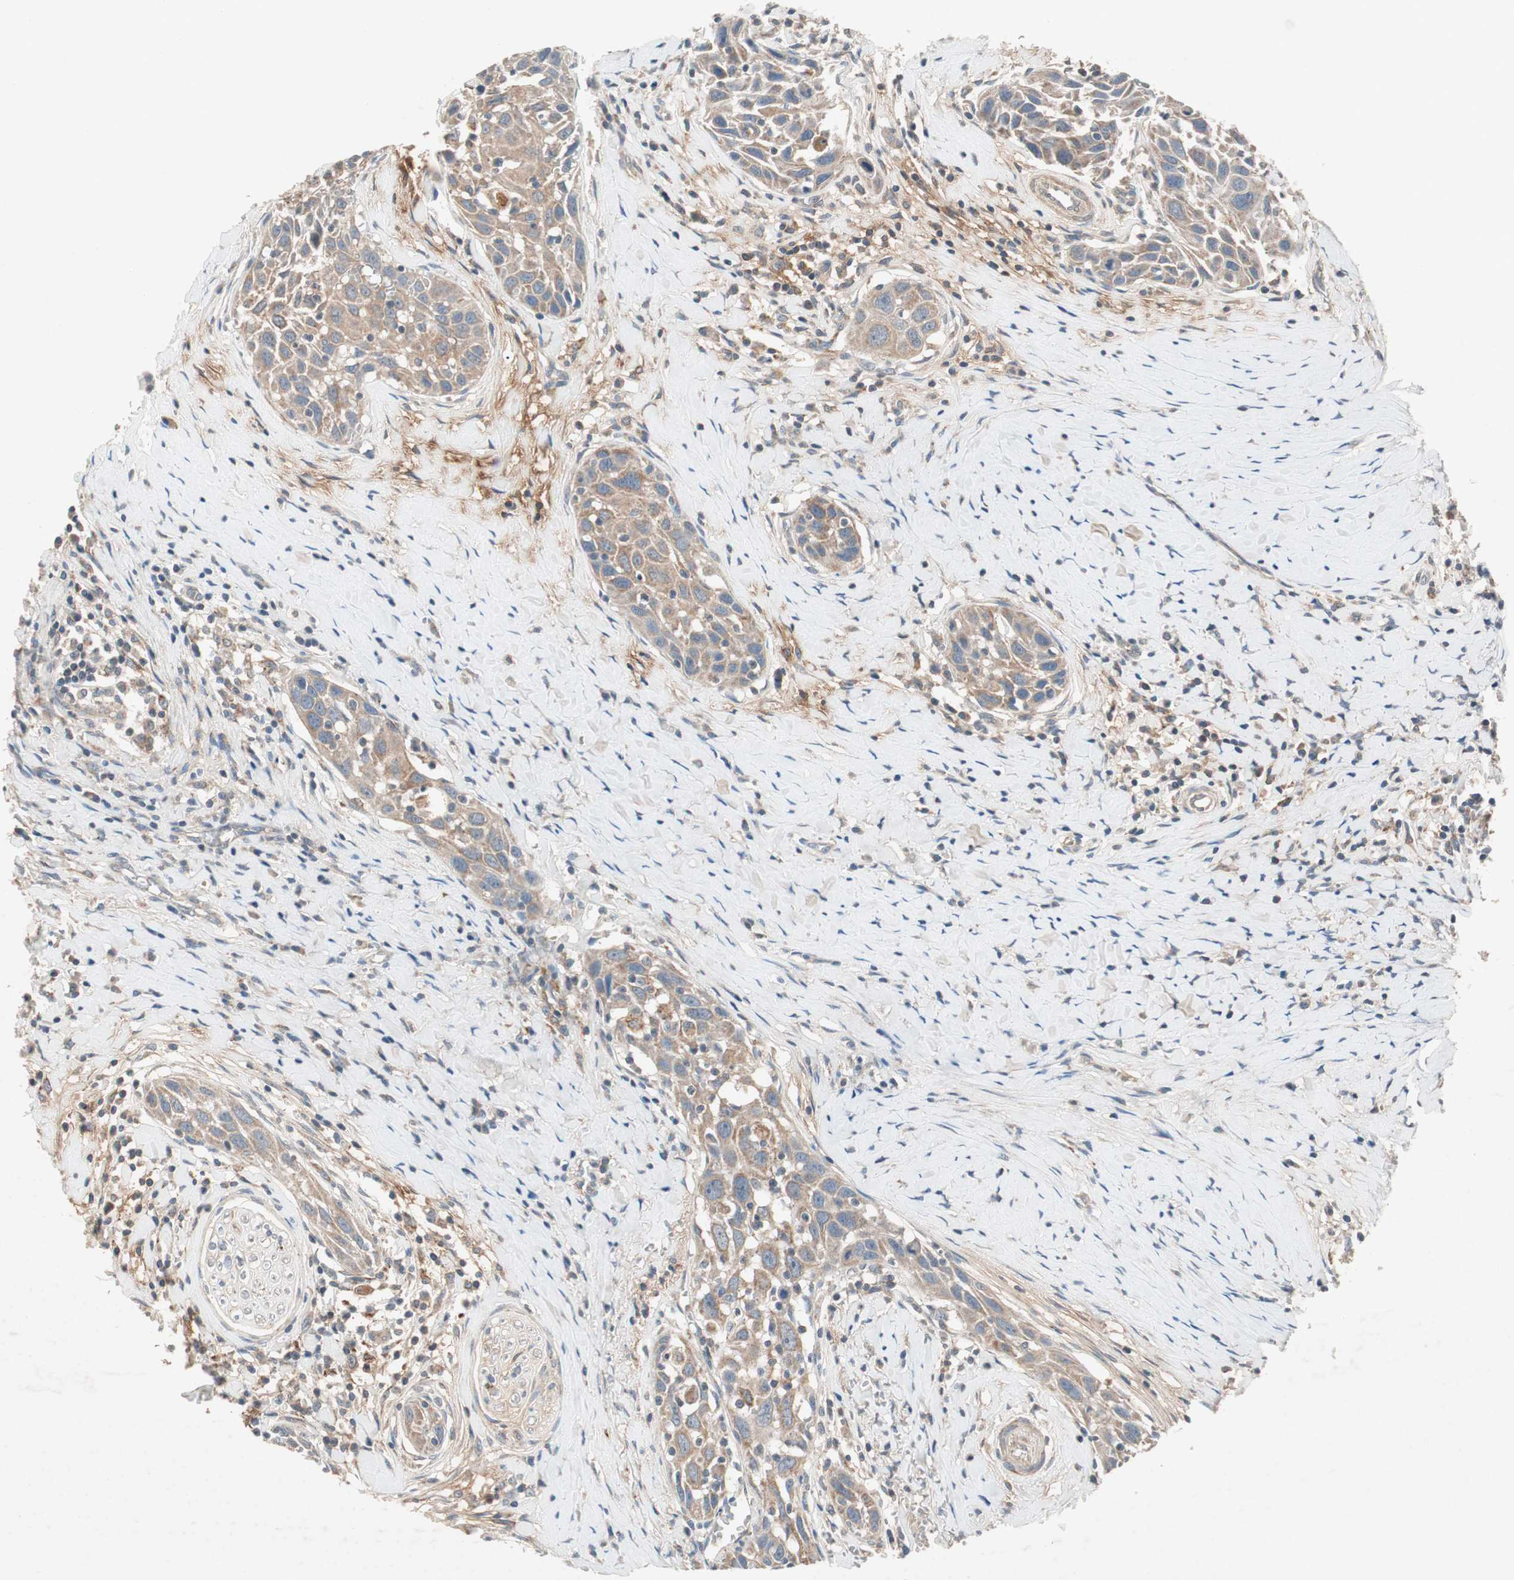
{"staining": {"intensity": "weak", "quantity": ">75%", "location": "cytoplasmic/membranous"}, "tissue": "head and neck cancer", "cell_type": "Tumor cells", "image_type": "cancer", "snomed": [{"axis": "morphology", "description": "Normal tissue, NOS"}, {"axis": "morphology", "description": "Squamous cell carcinoma, NOS"}, {"axis": "topography", "description": "Oral tissue"}, {"axis": "topography", "description": "Head-Neck"}], "caption": "Tumor cells demonstrate weak cytoplasmic/membranous expression in approximately >75% of cells in squamous cell carcinoma (head and neck).", "gene": "HPN", "patient": {"sex": "female", "age": 50}}